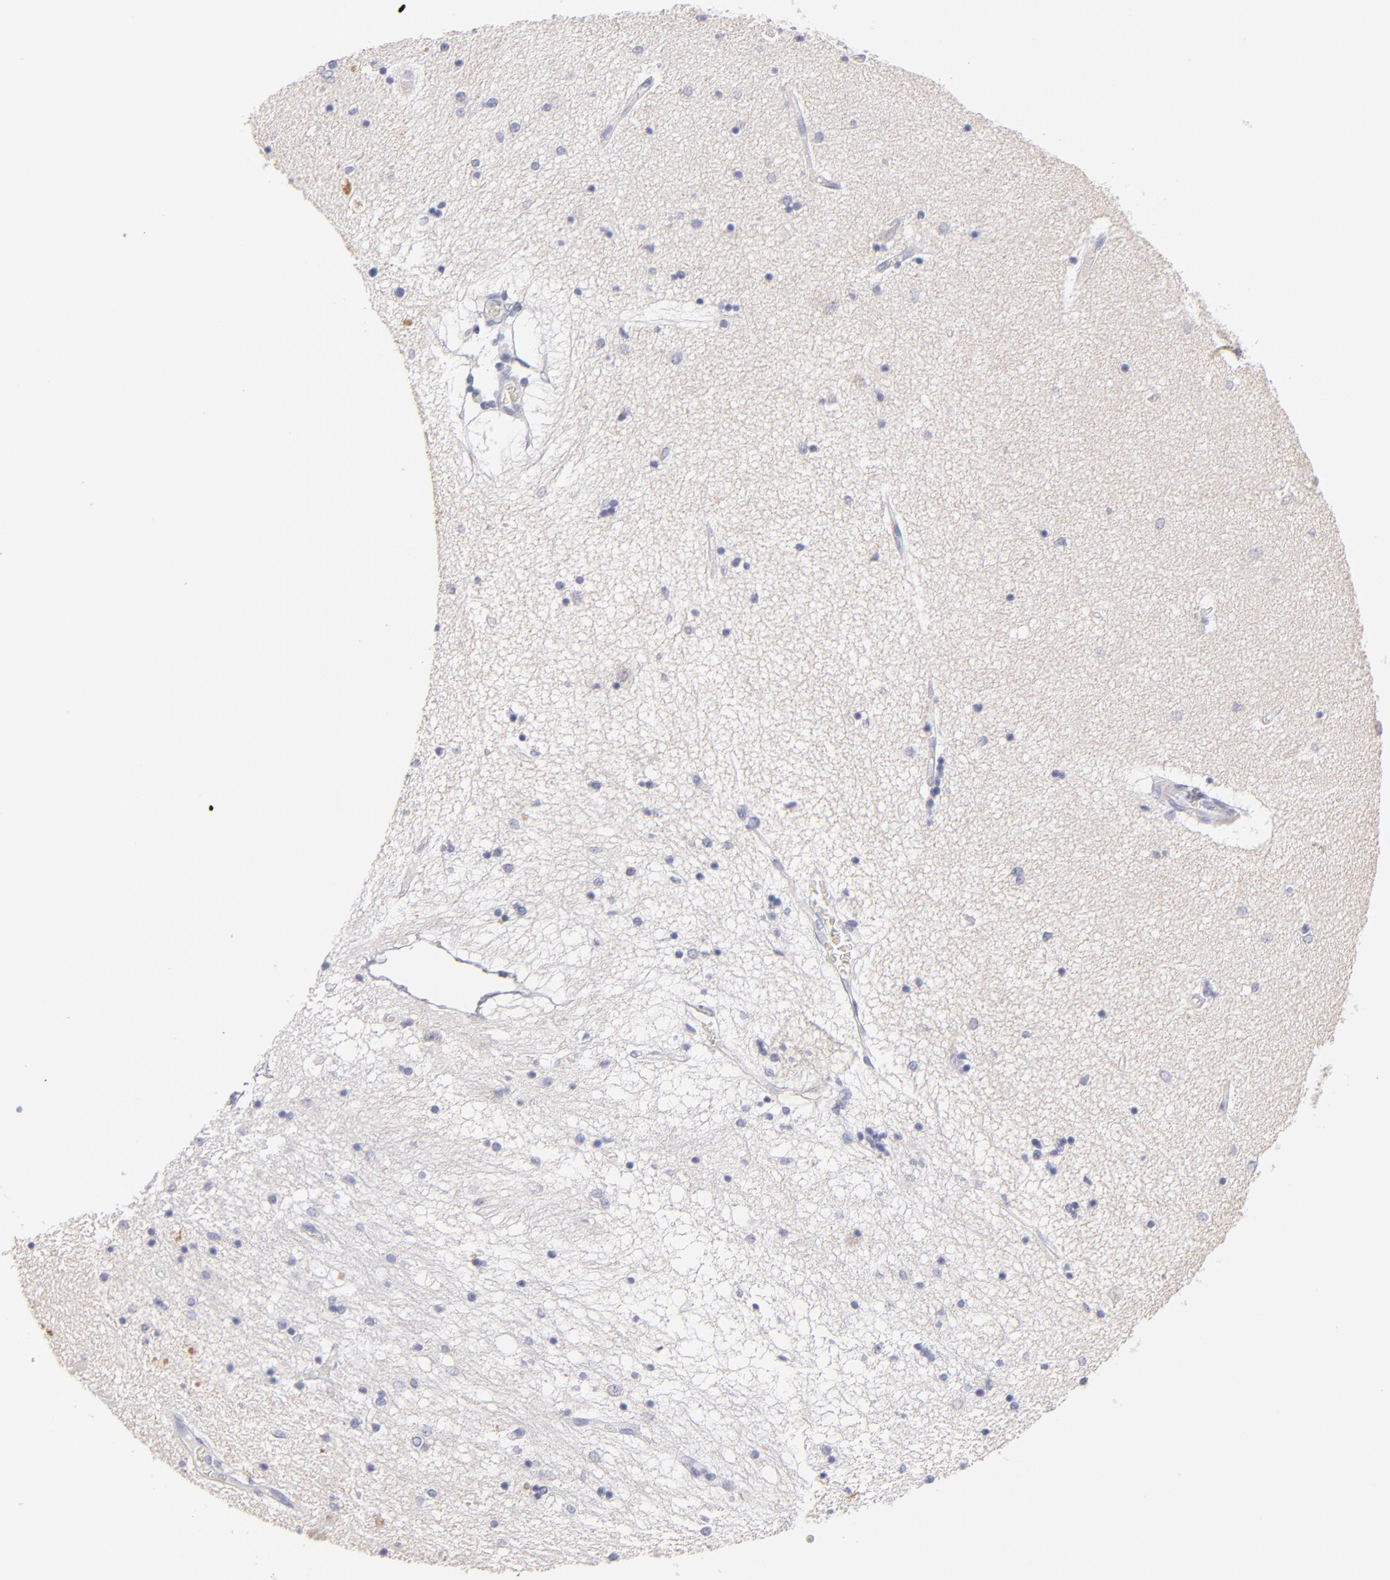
{"staining": {"intensity": "negative", "quantity": "none", "location": "none"}, "tissue": "hippocampus", "cell_type": "Glial cells", "image_type": "normal", "snomed": [{"axis": "morphology", "description": "Normal tissue, NOS"}, {"axis": "topography", "description": "Hippocampus"}], "caption": "Glial cells show no significant protein positivity in normal hippocampus. (Immunohistochemistry (ihc), brightfield microscopy, high magnification).", "gene": "PLVAP", "patient": {"sex": "female", "age": 54}}